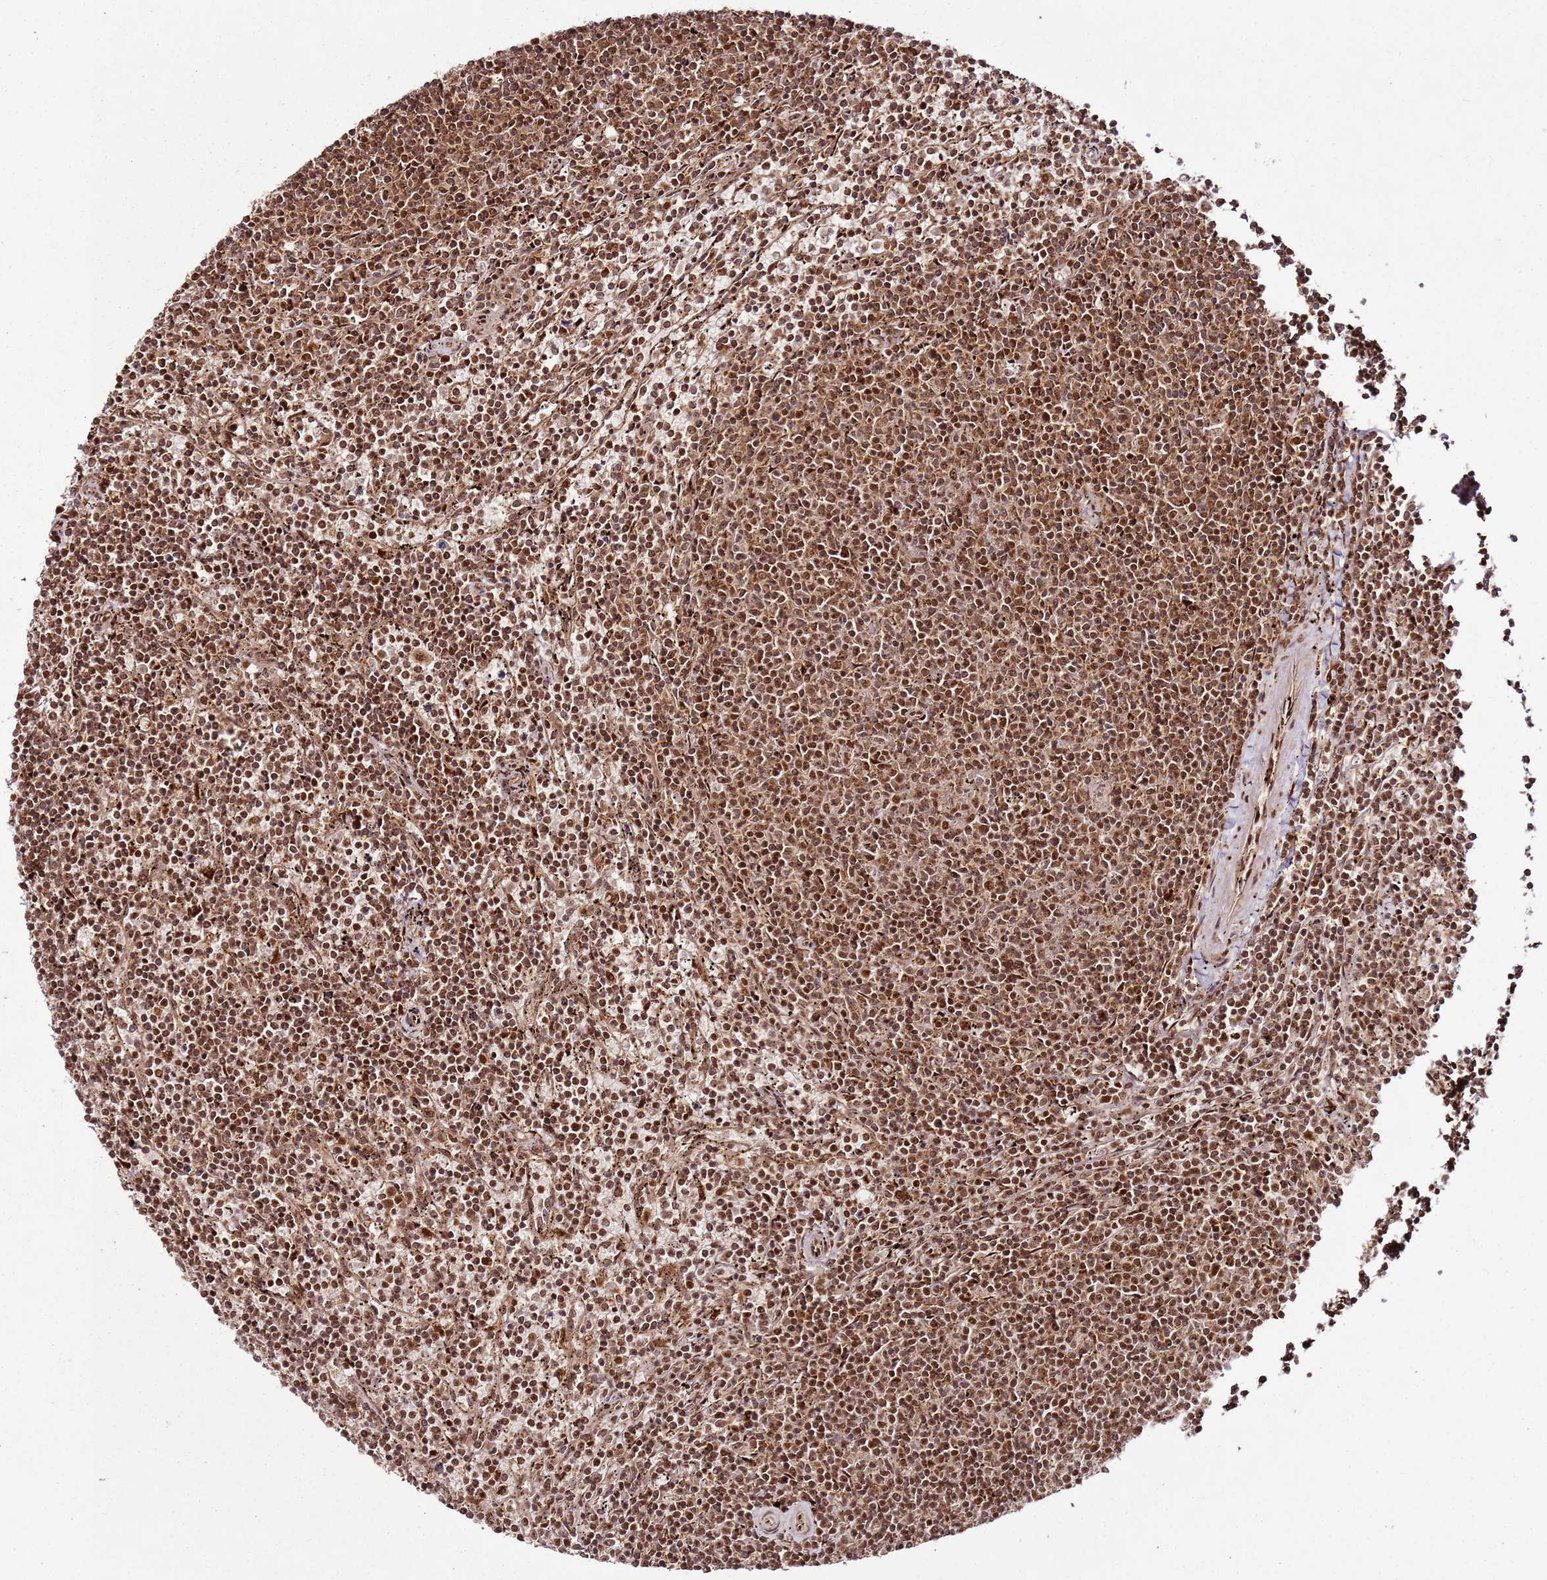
{"staining": {"intensity": "strong", "quantity": ">75%", "location": "nuclear"}, "tissue": "lymphoma", "cell_type": "Tumor cells", "image_type": "cancer", "snomed": [{"axis": "morphology", "description": "Malignant lymphoma, non-Hodgkin's type, Low grade"}, {"axis": "topography", "description": "Spleen"}], "caption": "IHC (DAB (3,3'-diaminobenzidine)) staining of lymphoma displays strong nuclear protein expression in about >75% of tumor cells.", "gene": "XRN2", "patient": {"sex": "female", "age": 50}}